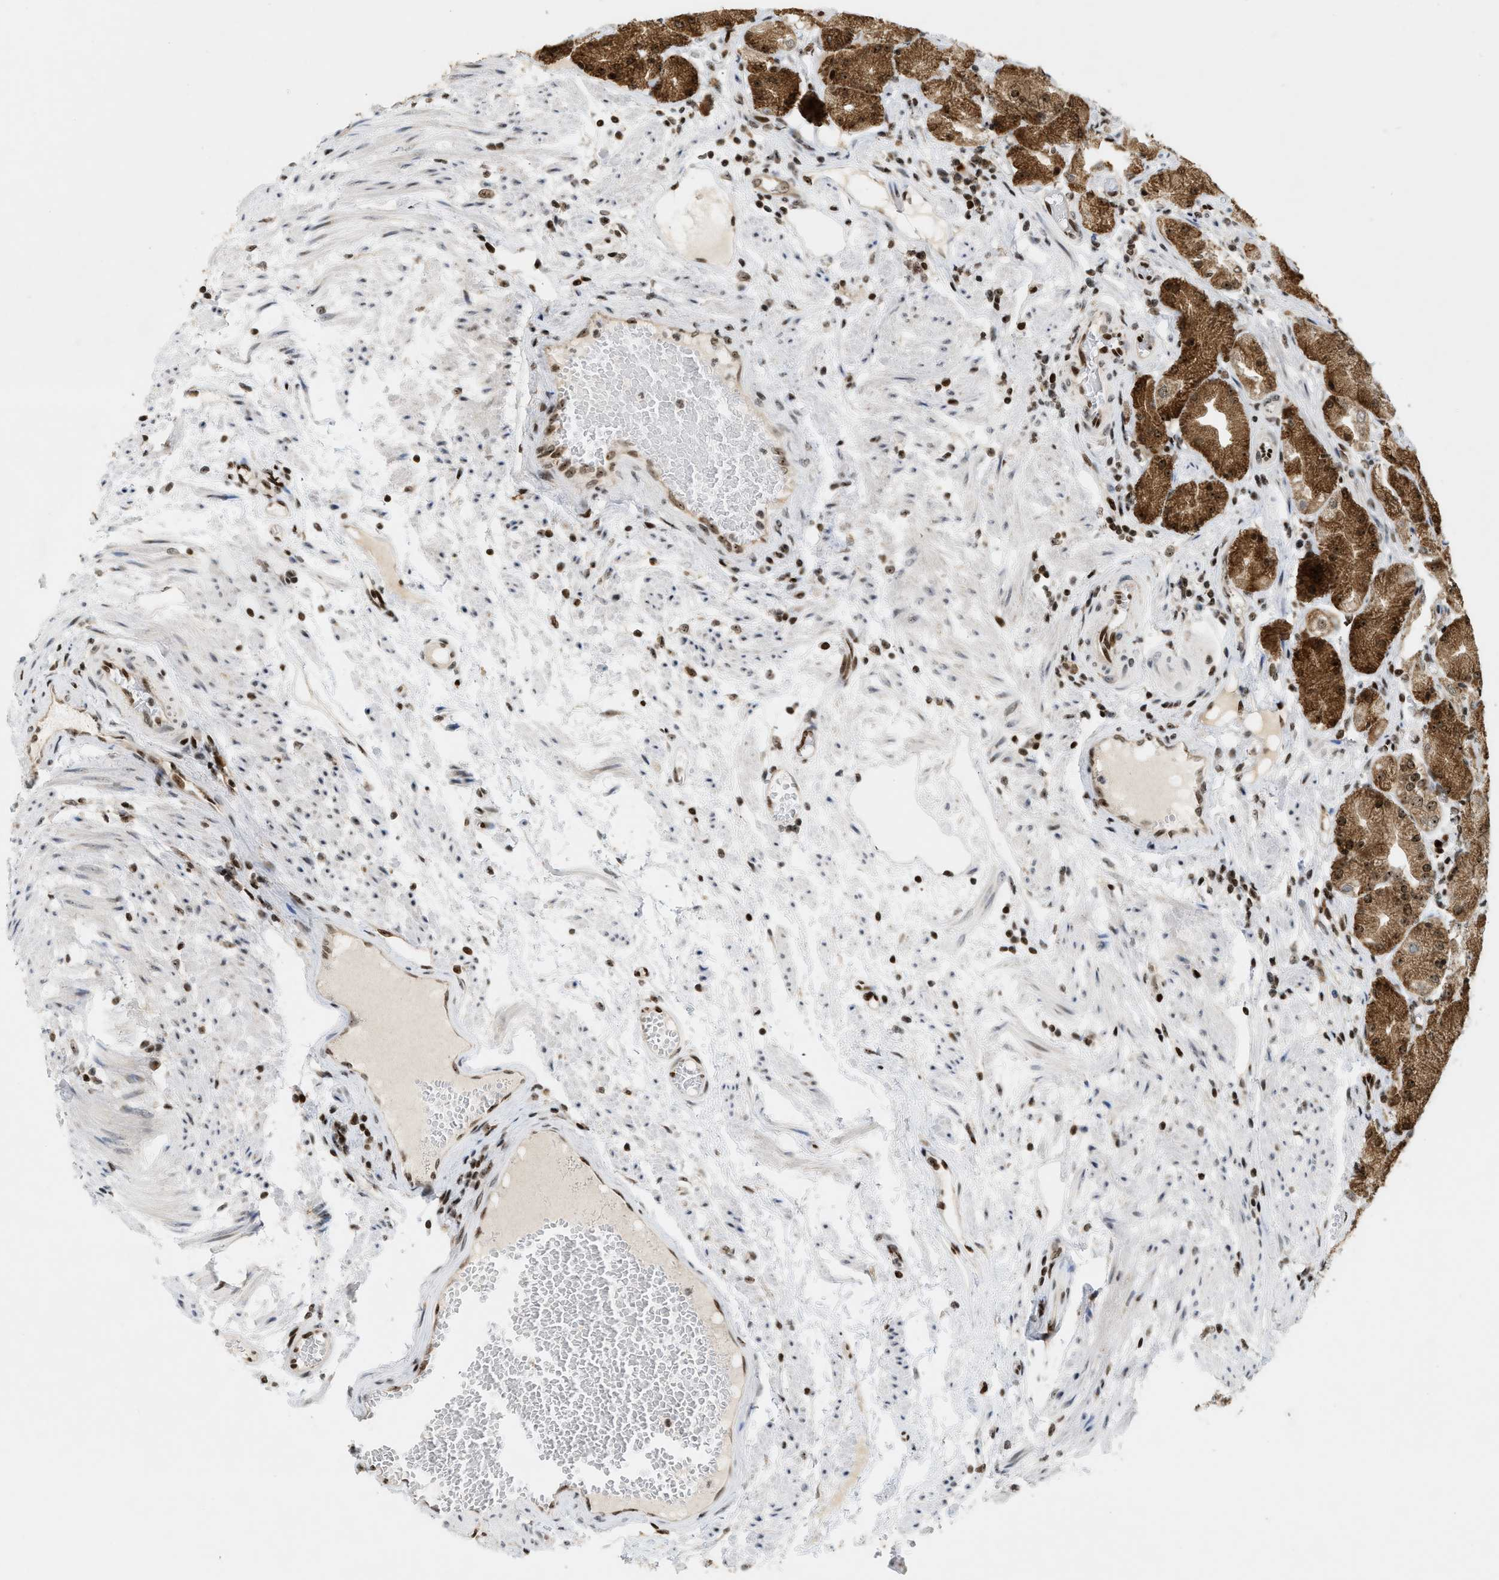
{"staining": {"intensity": "strong", "quantity": ">75%", "location": "cytoplasmic/membranous,nuclear"}, "tissue": "stomach", "cell_type": "Glandular cells", "image_type": "normal", "snomed": [{"axis": "morphology", "description": "Normal tissue, NOS"}, {"axis": "topography", "description": "Stomach, upper"}], "caption": "IHC of benign human stomach exhibits high levels of strong cytoplasmic/membranous,nuclear expression in about >75% of glandular cells.", "gene": "ZNF22", "patient": {"sex": "male", "age": 72}}